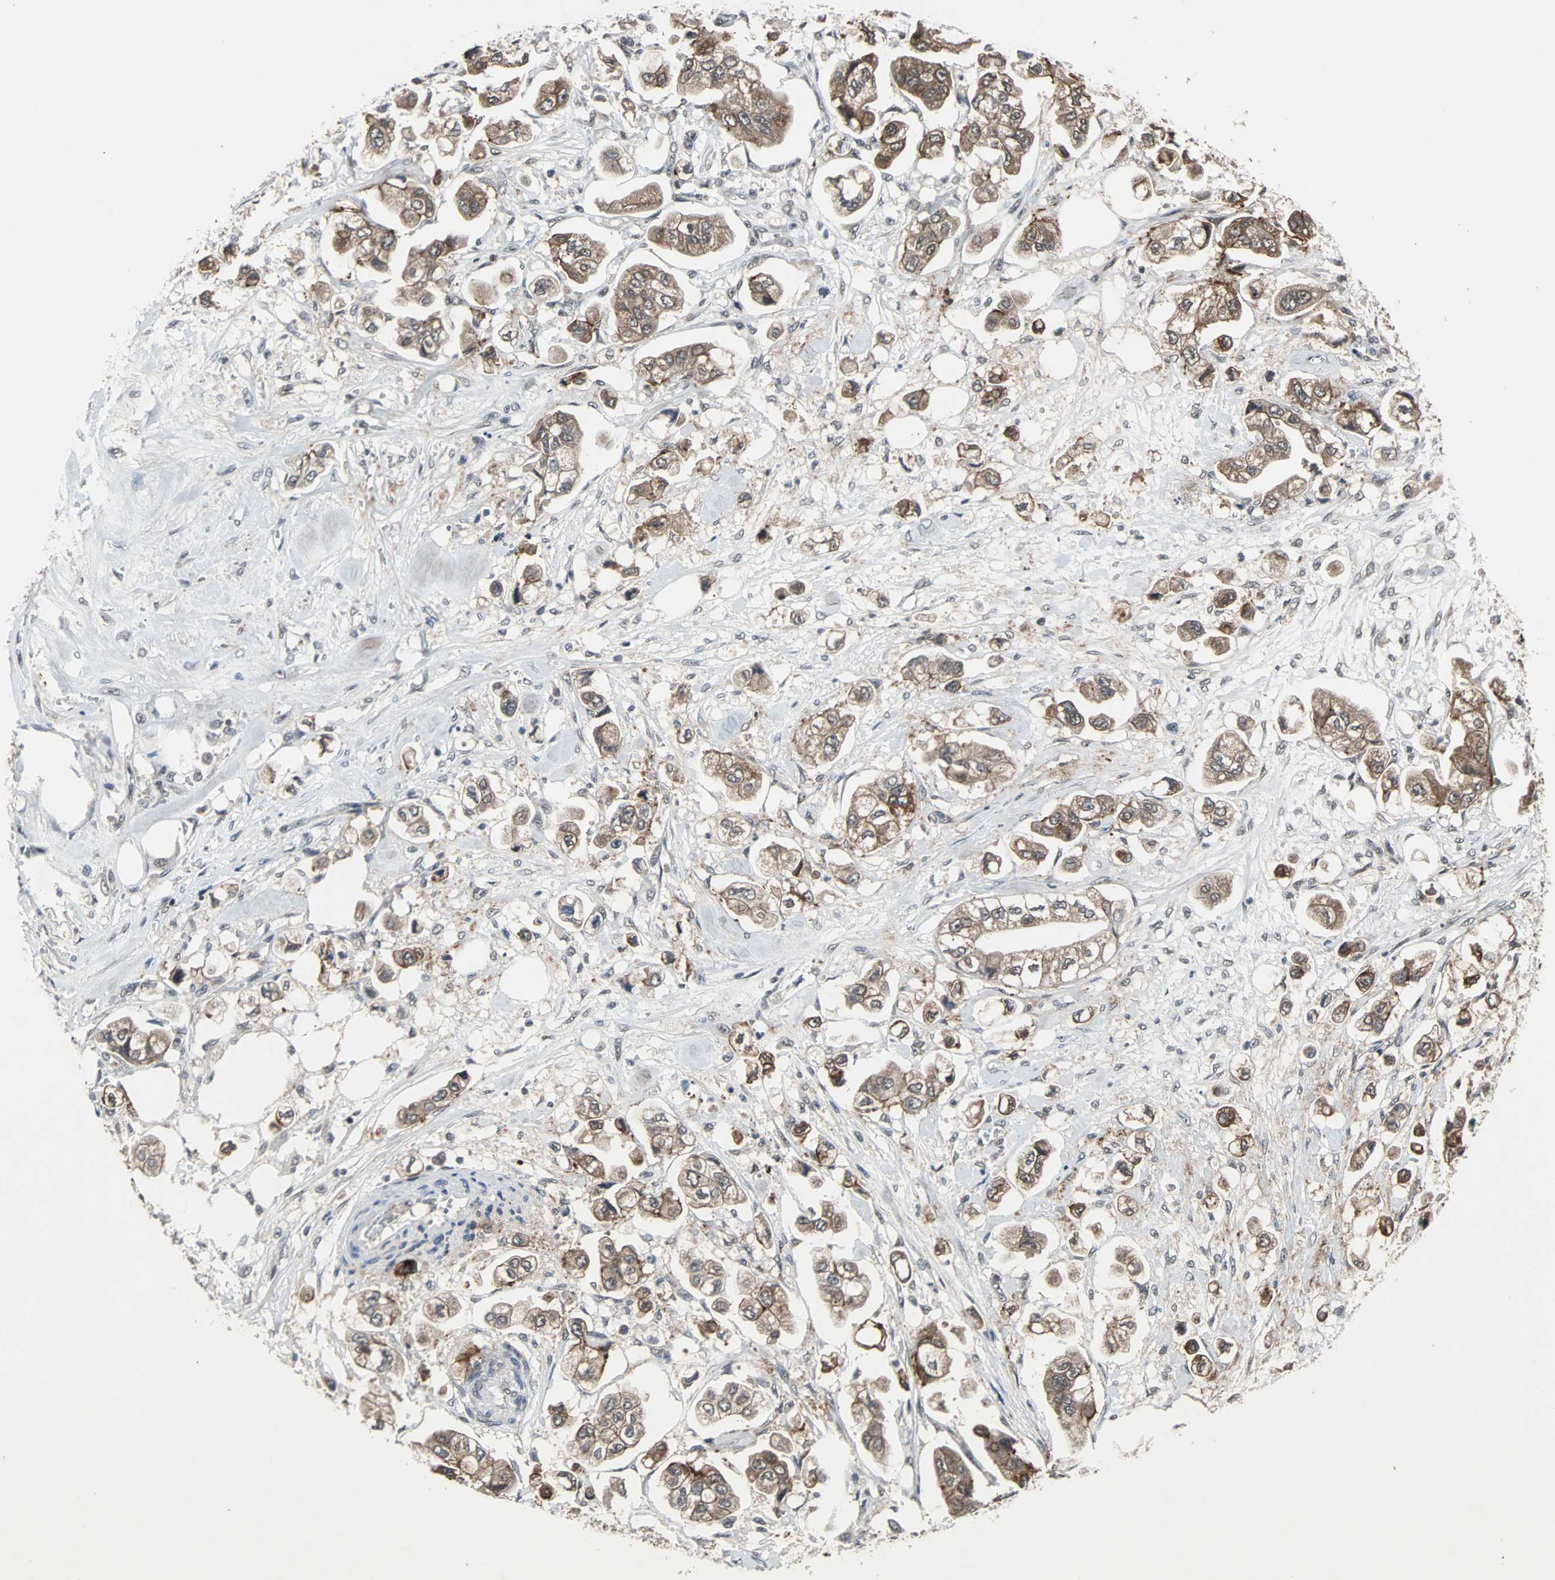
{"staining": {"intensity": "moderate", "quantity": ">75%", "location": "cytoplasmic/membranous"}, "tissue": "stomach cancer", "cell_type": "Tumor cells", "image_type": "cancer", "snomed": [{"axis": "morphology", "description": "Adenocarcinoma, NOS"}, {"axis": "topography", "description": "Stomach"}], "caption": "Stomach adenocarcinoma tissue demonstrates moderate cytoplasmic/membranous staining in approximately >75% of tumor cells, visualized by immunohistochemistry.", "gene": "LSR", "patient": {"sex": "male", "age": 62}}